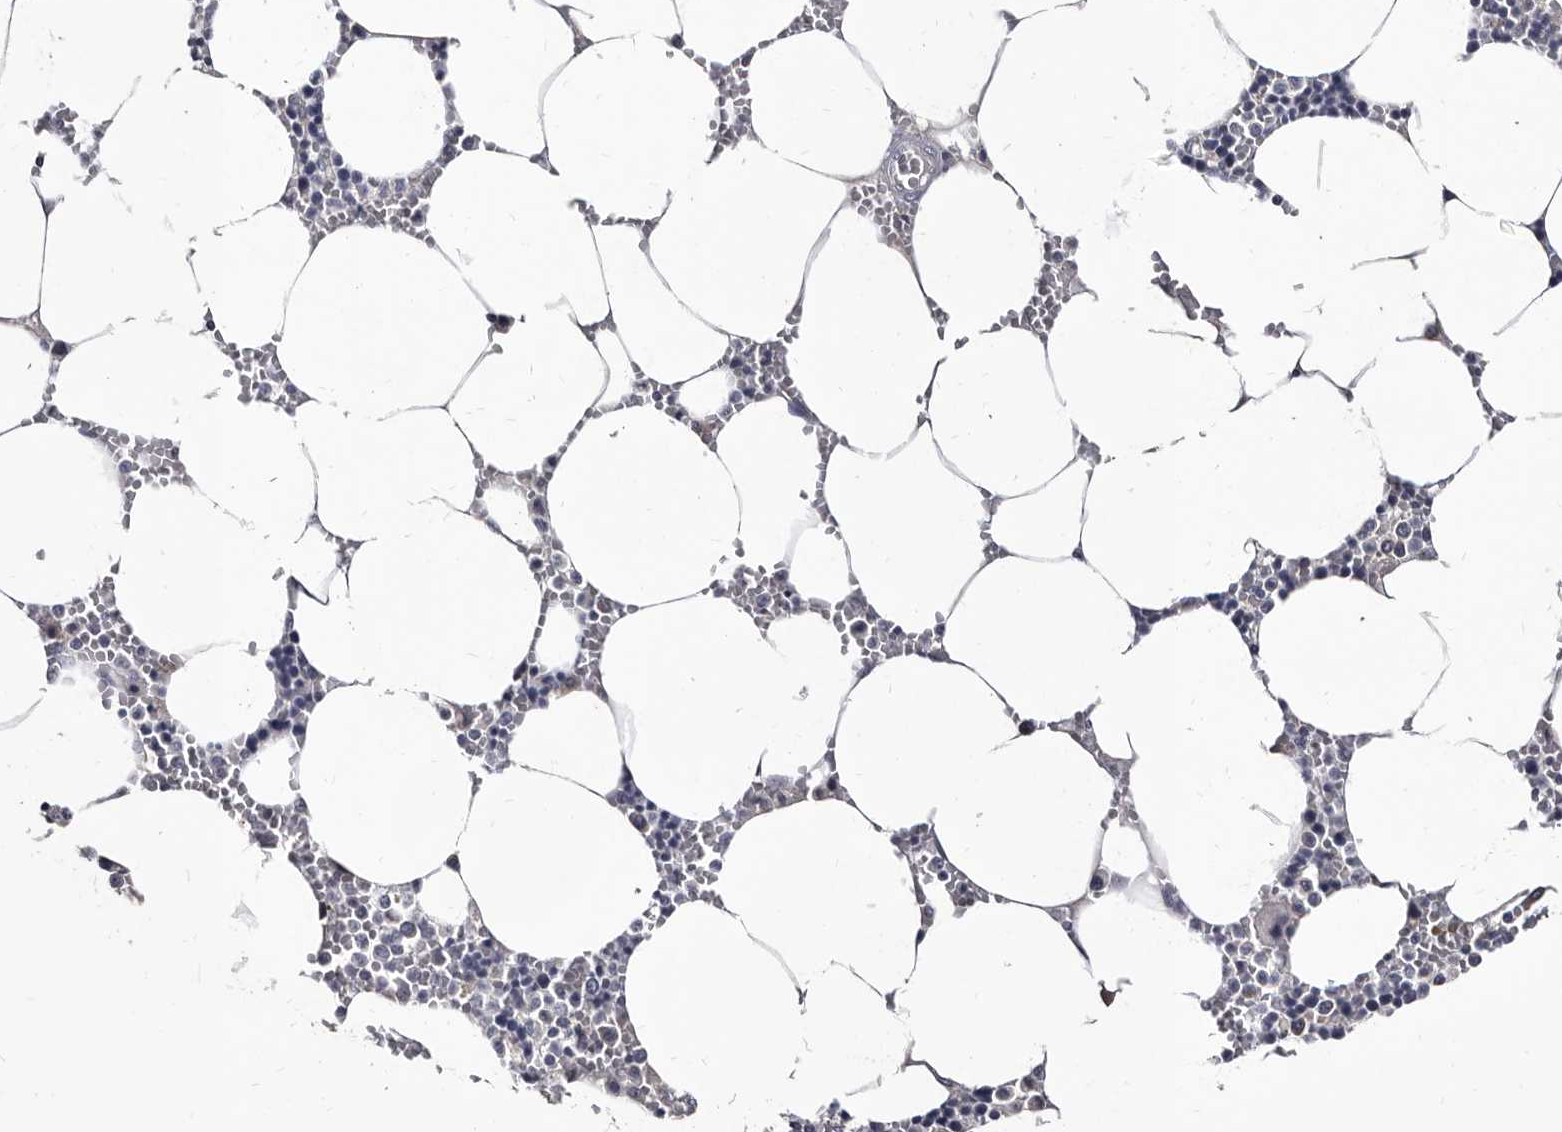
{"staining": {"intensity": "negative", "quantity": "none", "location": "none"}, "tissue": "bone marrow", "cell_type": "Hematopoietic cells", "image_type": "normal", "snomed": [{"axis": "morphology", "description": "Normal tissue, NOS"}, {"axis": "topography", "description": "Bone marrow"}], "caption": "Human bone marrow stained for a protein using immunohistochemistry (IHC) demonstrates no expression in hematopoietic cells.", "gene": "ABCF2", "patient": {"sex": "male", "age": 70}}